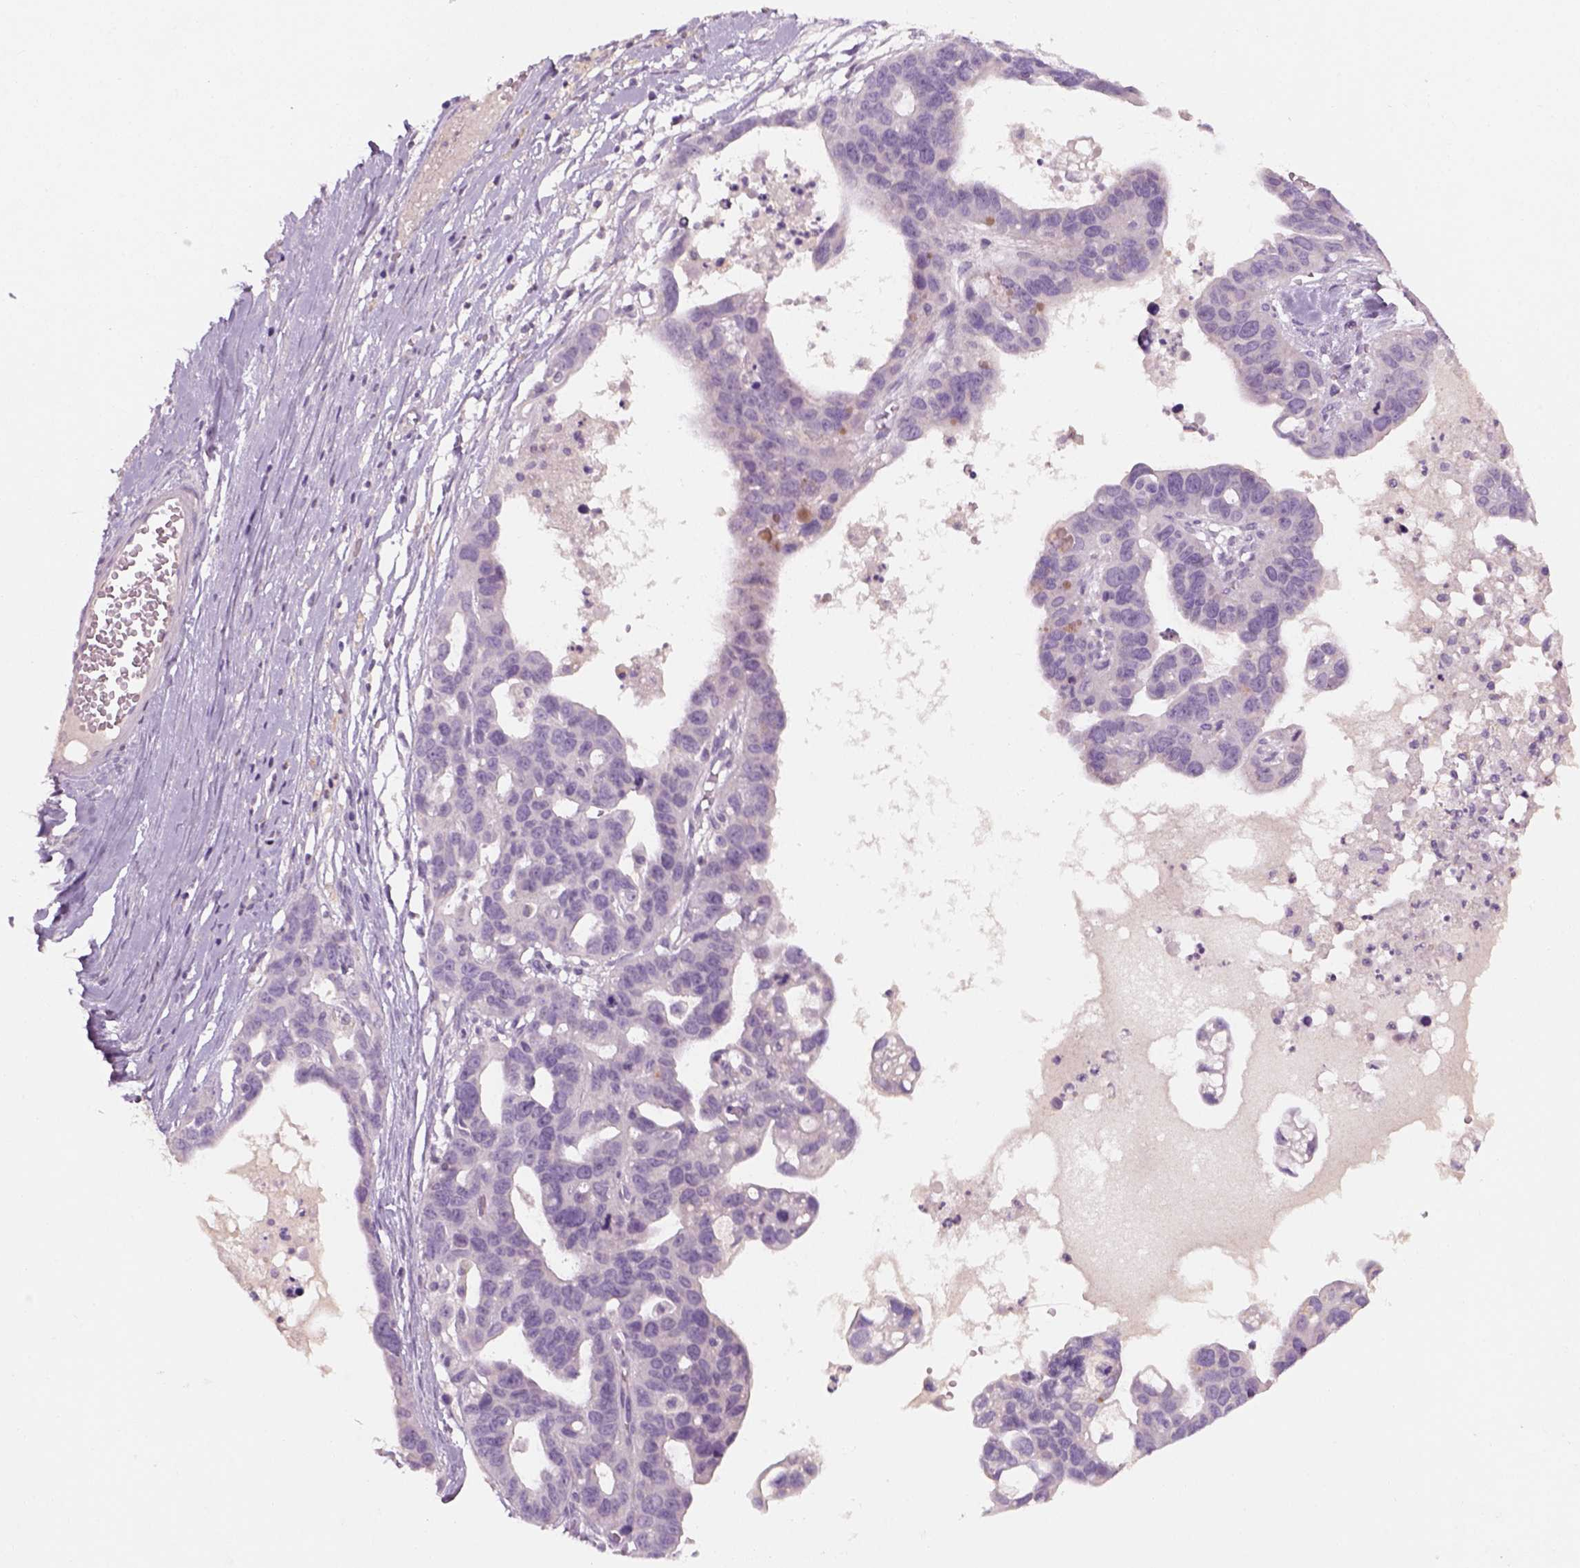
{"staining": {"intensity": "negative", "quantity": "none", "location": "none"}, "tissue": "ovarian cancer", "cell_type": "Tumor cells", "image_type": "cancer", "snomed": [{"axis": "morphology", "description": "Cystadenocarcinoma, serous, NOS"}, {"axis": "topography", "description": "Ovary"}], "caption": "The image exhibits no staining of tumor cells in ovarian cancer. (Stains: DAB immunohistochemistry (IHC) with hematoxylin counter stain, Microscopy: brightfield microscopy at high magnification).", "gene": "GFI1B", "patient": {"sex": "female", "age": 69}}